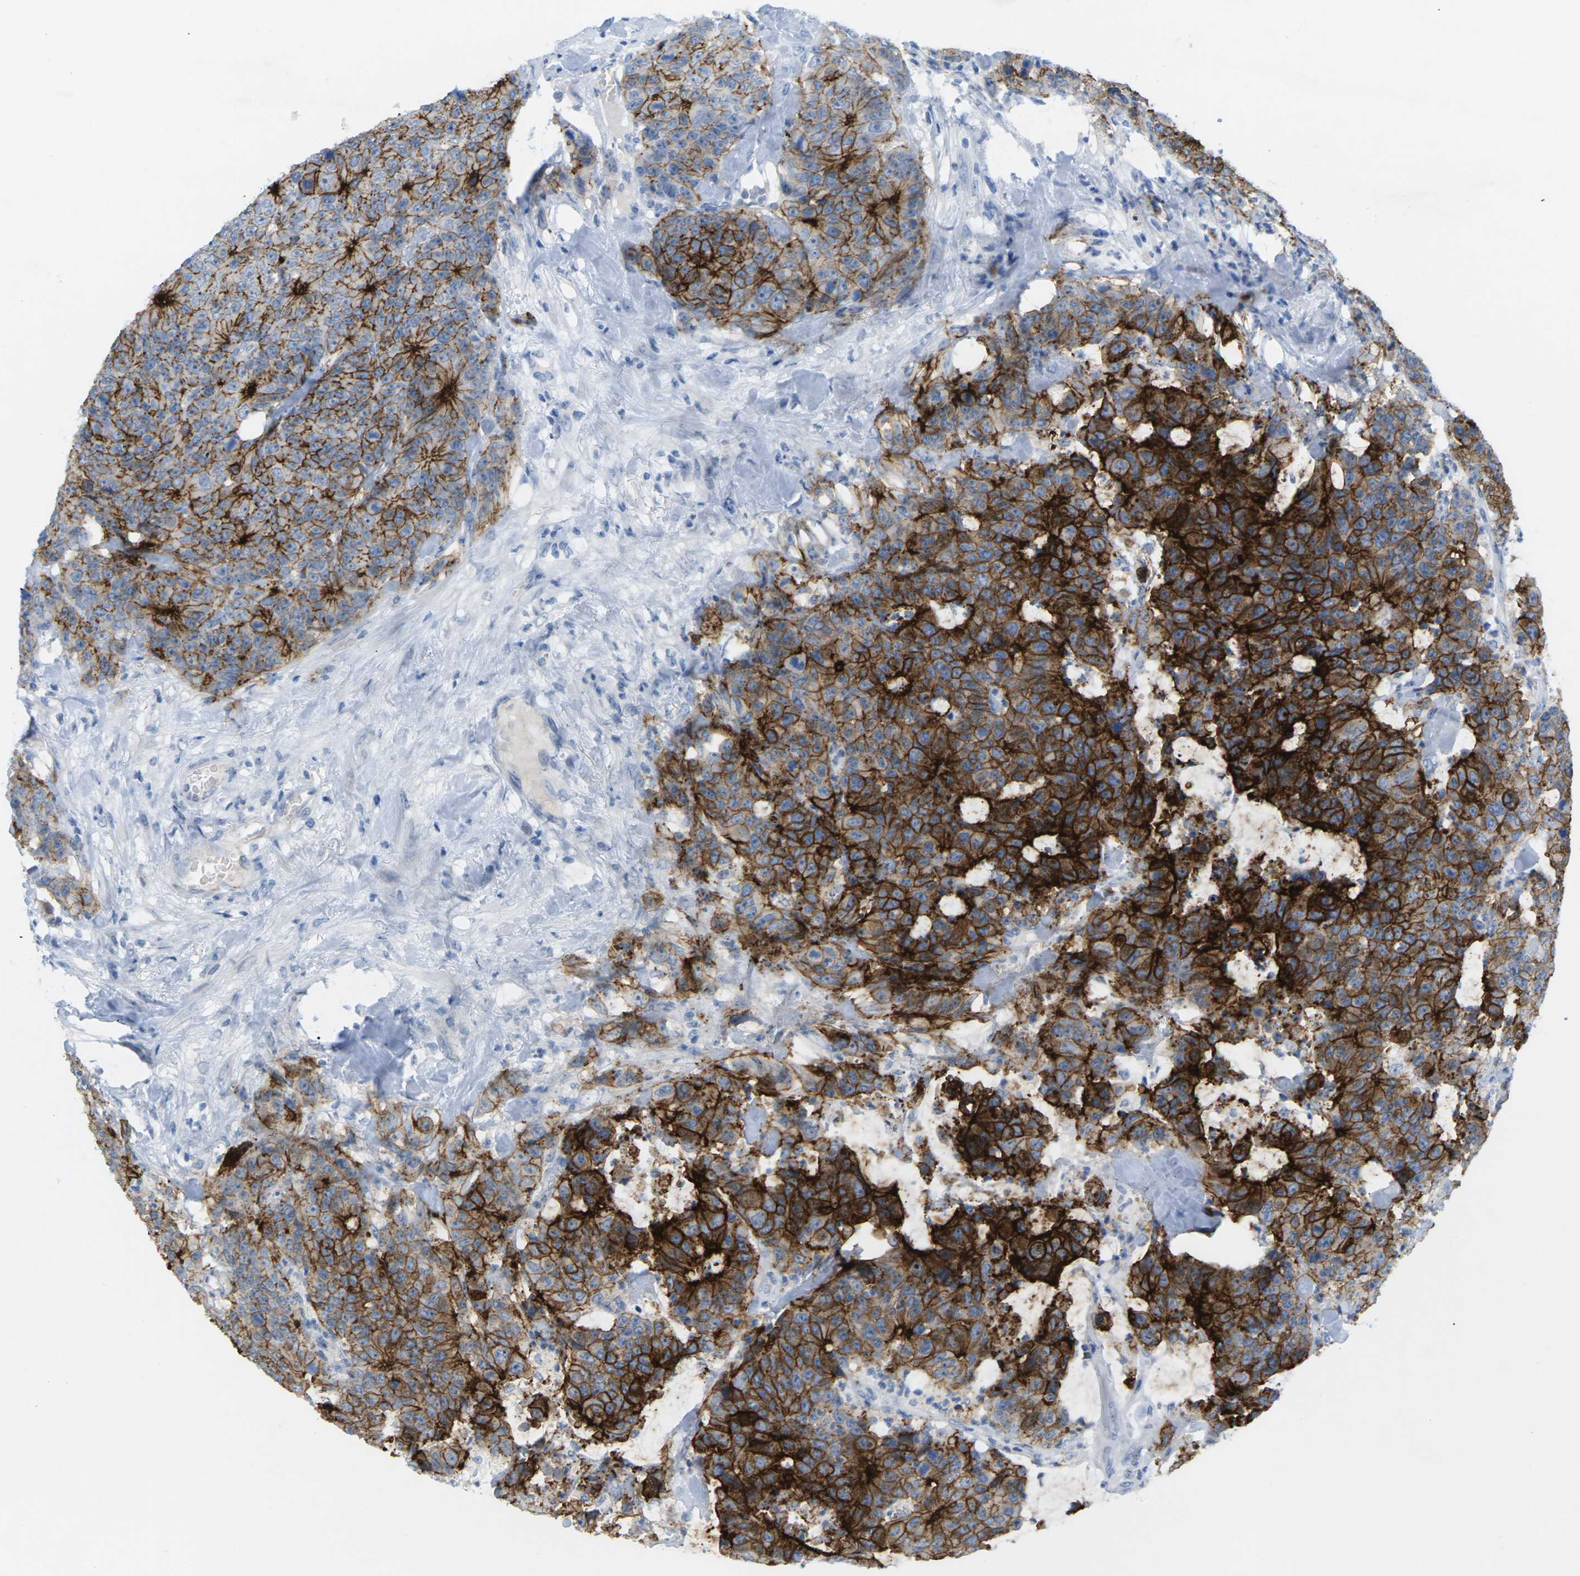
{"staining": {"intensity": "strong", "quantity": ">75%", "location": "cytoplasmic/membranous"}, "tissue": "colorectal cancer", "cell_type": "Tumor cells", "image_type": "cancer", "snomed": [{"axis": "morphology", "description": "Adenocarcinoma, NOS"}, {"axis": "topography", "description": "Colon"}], "caption": "Brown immunohistochemical staining in human colorectal adenocarcinoma reveals strong cytoplasmic/membranous positivity in approximately >75% of tumor cells.", "gene": "CLDN3", "patient": {"sex": "female", "age": 86}}